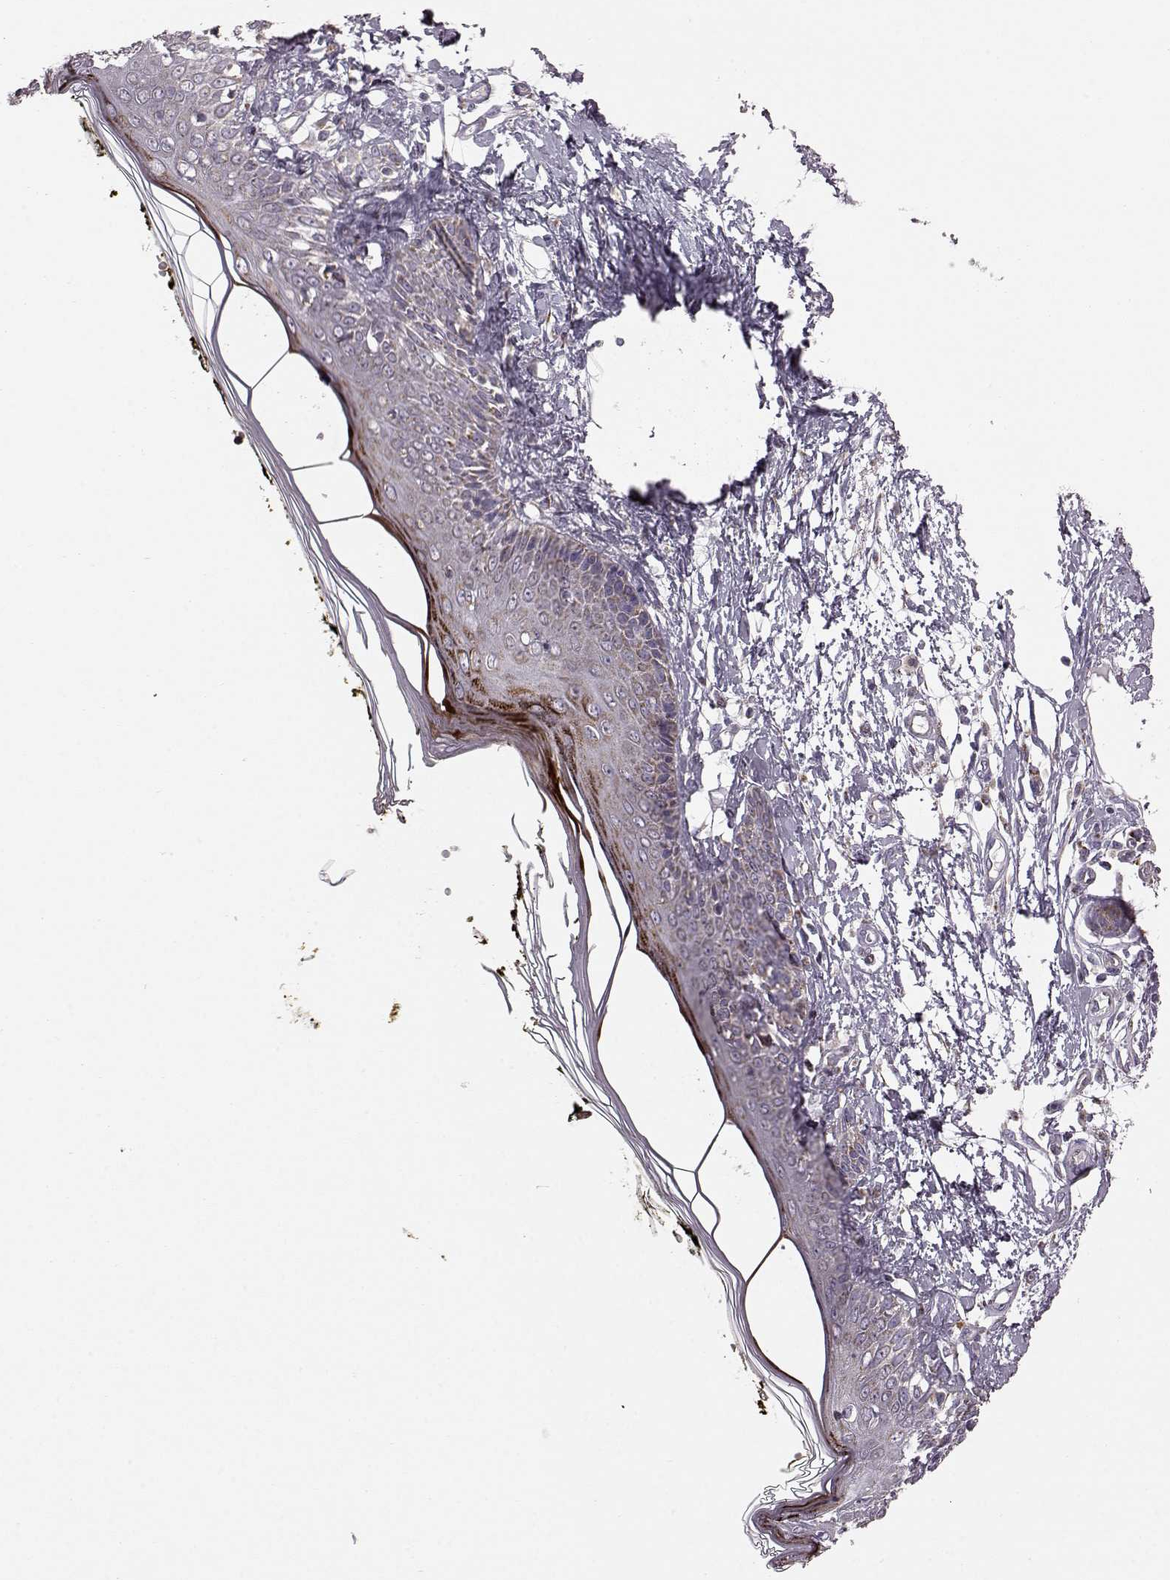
{"staining": {"intensity": "negative", "quantity": "none", "location": "none"}, "tissue": "skin", "cell_type": "Fibroblasts", "image_type": "normal", "snomed": [{"axis": "morphology", "description": "Normal tissue, NOS"}, {"axis": "topography", "description": "Skin"}], "caption": "The photomicrograph shows no significant positivity in fibroblasts of skin.", "gene": "FAM8A1", "patient": {"sex": "male", "age": 76}}